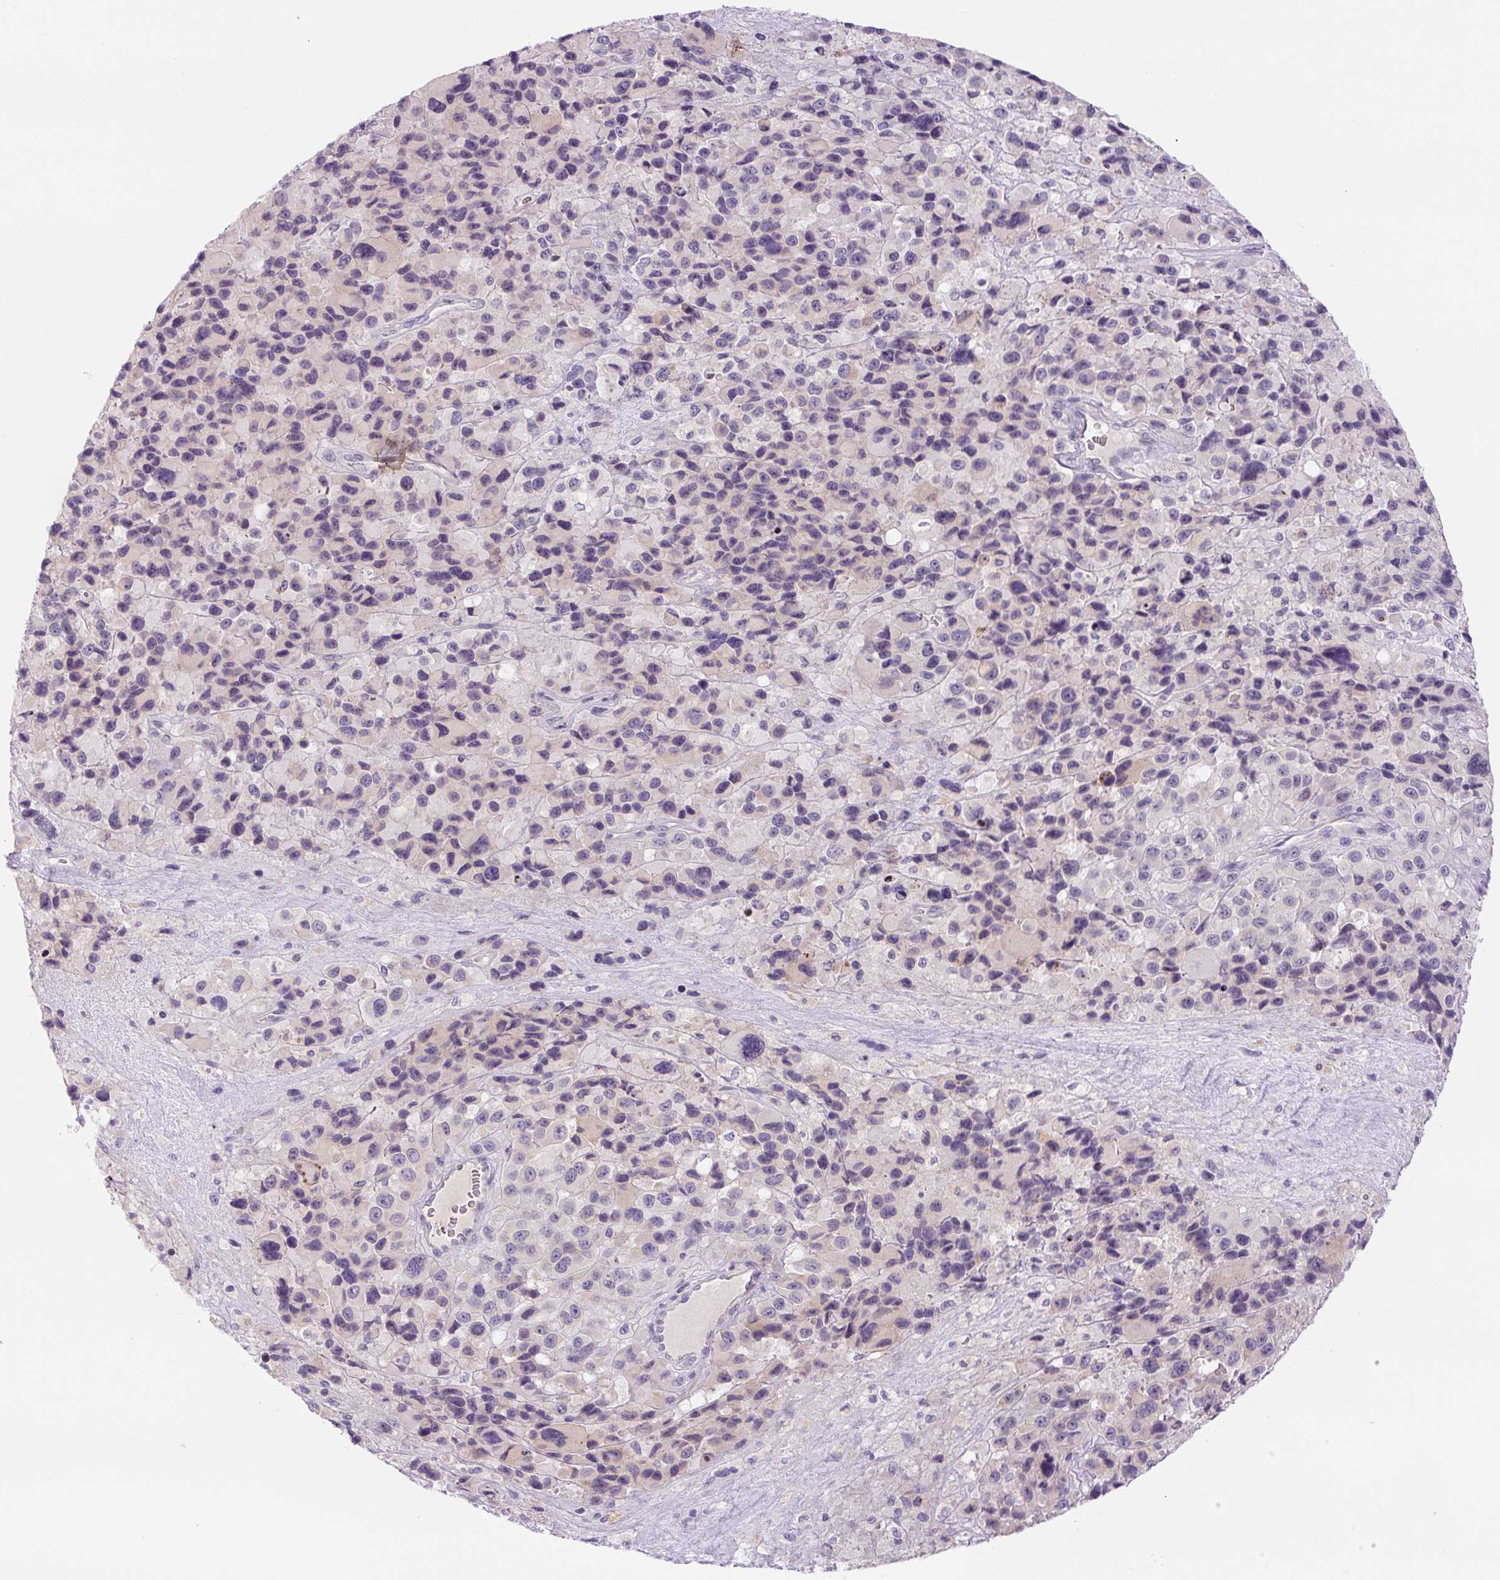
{"staining": {"intensity": "weak", "quantity": "25%-75%", "location": "cytoplasmic/membranous"}, "tissue": "melanoma", "cell_type": "Tumor cells", "image_type": "cancer", "snomed": [{"axis": "morphology", "description": "Malignant melanoma, Metastatic site"}, {"axis": "topography", "description": "Lymph node"}], "caption": "Immunohistochemical staining of human malignant melanoma (metastatic site) exhibits low levels of weak cytoplasmic/membranous expression in approximately 25%-75% of tumor cells. (DAB = brown stain, brightfield microscopy at high magnification).", "gene": "YIF1B", "patient": {"sex": "female", "age": 65}}